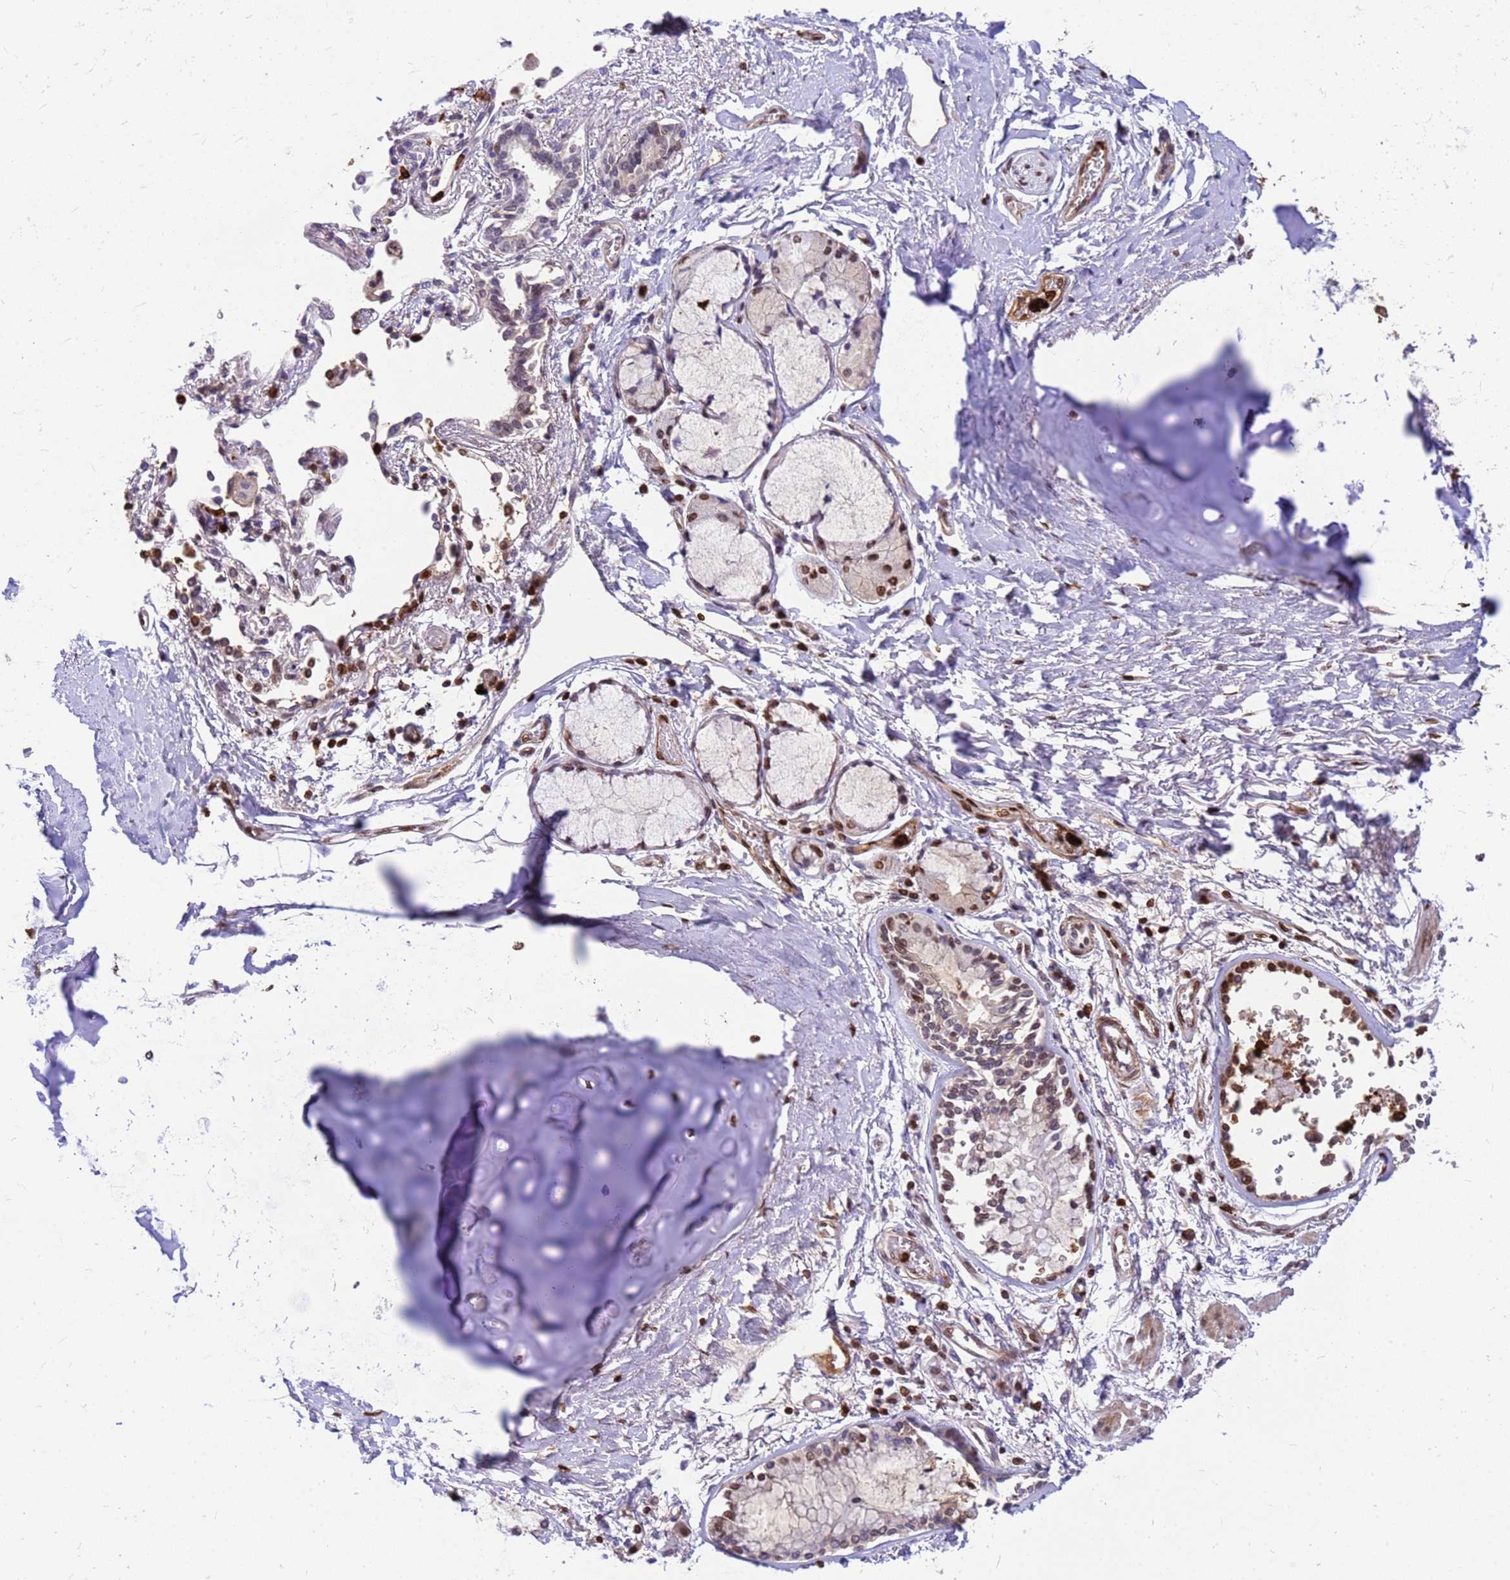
{"staining": {"intensity": "negative", "quantity": "none", "location": "none"}, "tissue": "adipose tissue", "cell_type": "Adipocytes", "image_type": "normal", "snomed": [{"axis": "morphology", "description": "Normal tissue, NOS"}, {"axis": "topography", "description": "Cartilage tissue"}], "caption": "Adipose tissue stained for a protein using immunohistochemistry (IHC) reveals no staining adipocytes.", "gene": "ORM1", "patient": {"sex": "male", "age": 73}}